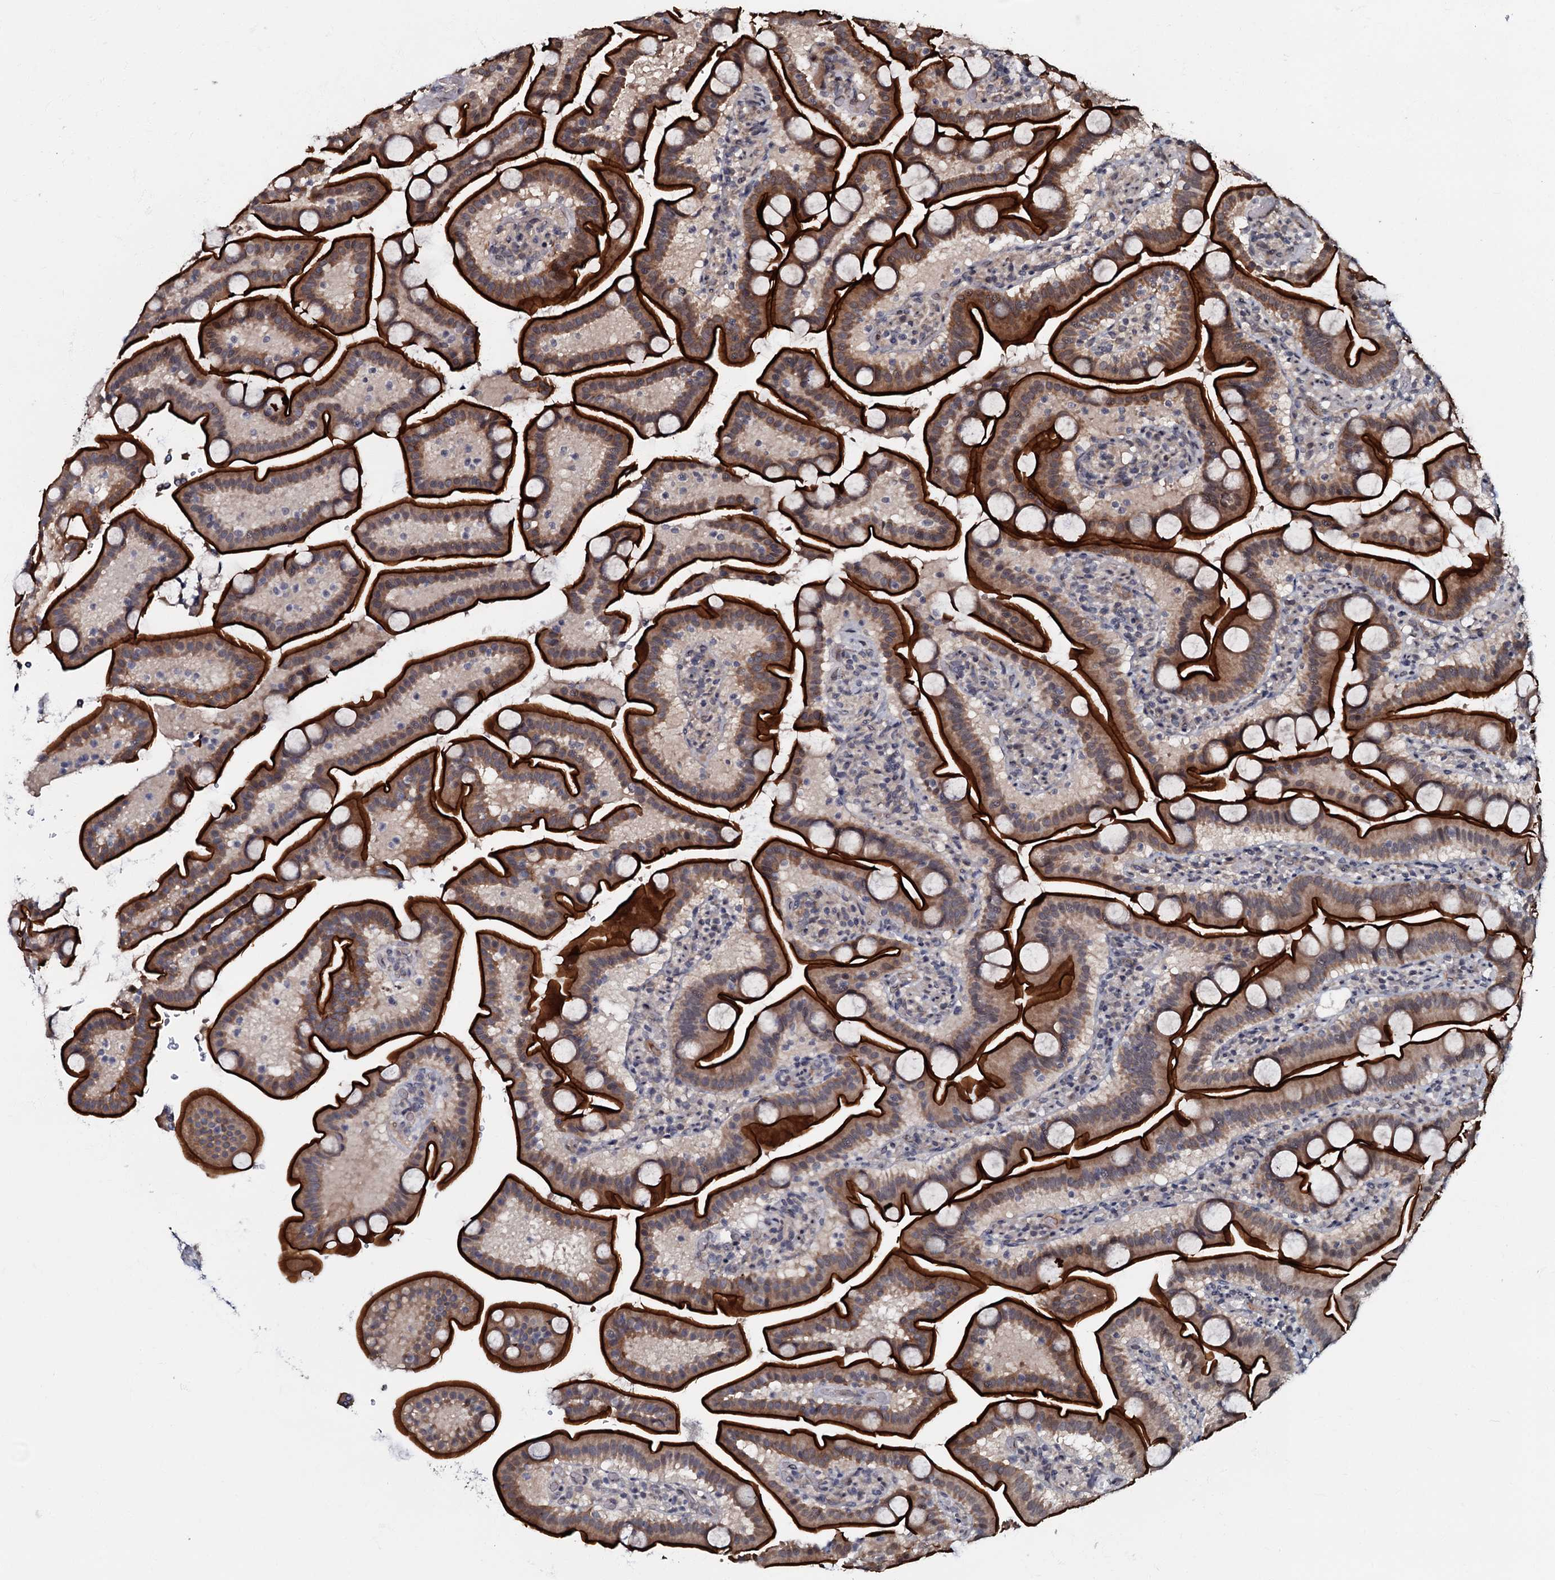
{"staining": {"intensity": "strong", "quantity": ">75%", "location": "cytoplasmic/membranous"}, "tissue": "duodenum", "cell_type": "Glandular cells", "image_type": "normal", "snomed": [{"axis": "morphology", "description": "Normal tissue, NOS"}, {"axis": "topography", "description": "Duodenum"}], "caption": "Protein expression by immunohistochemistry reveals strong cytoplasmic/membranous staining in approximately >75% of glandular cells in unremarkable duodenum.", "gene": "MANSC4", "patient": {"sex": "male", "age": 55}}